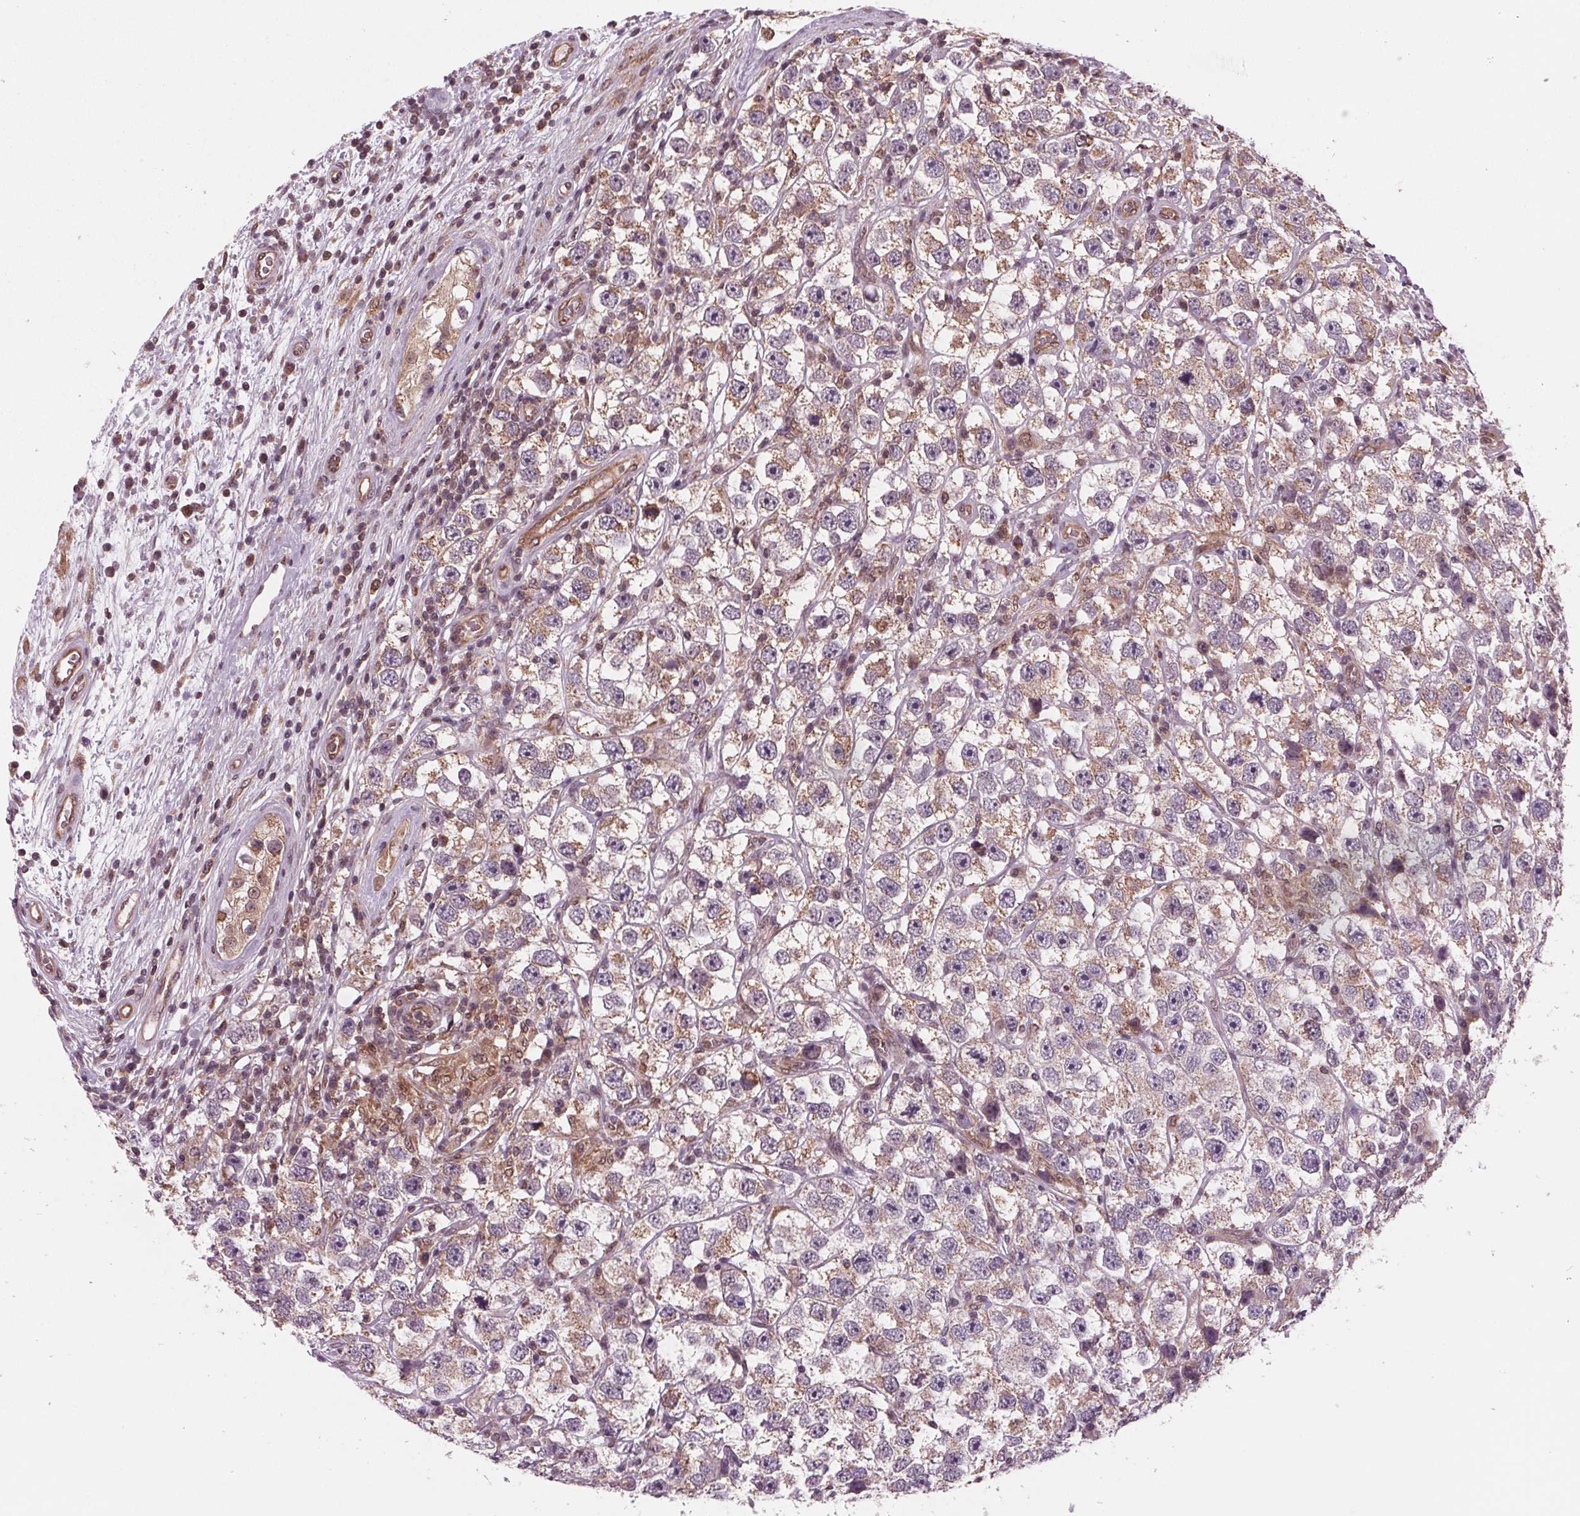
{"staining": {"intensity": "weak", "quantity": "25%-75%", "location": "cytoplasmic/membranous"}, "tissue": "testis cancer", "cell_type": "Tumor cells", "image_type": "cancer", "snomed": [{"axis": "morphology", "description": "Seminoma, NOS"}, {"axis": "topography", "description": "Testis"}], "caption": "A histopathology image of seminoma (testis) stained for a protein exhibits weak cytoplasmic/membranous brown staining in tumor cells.", "gene": "STAT3", "patient": {"sex": "male", "age": 26}}